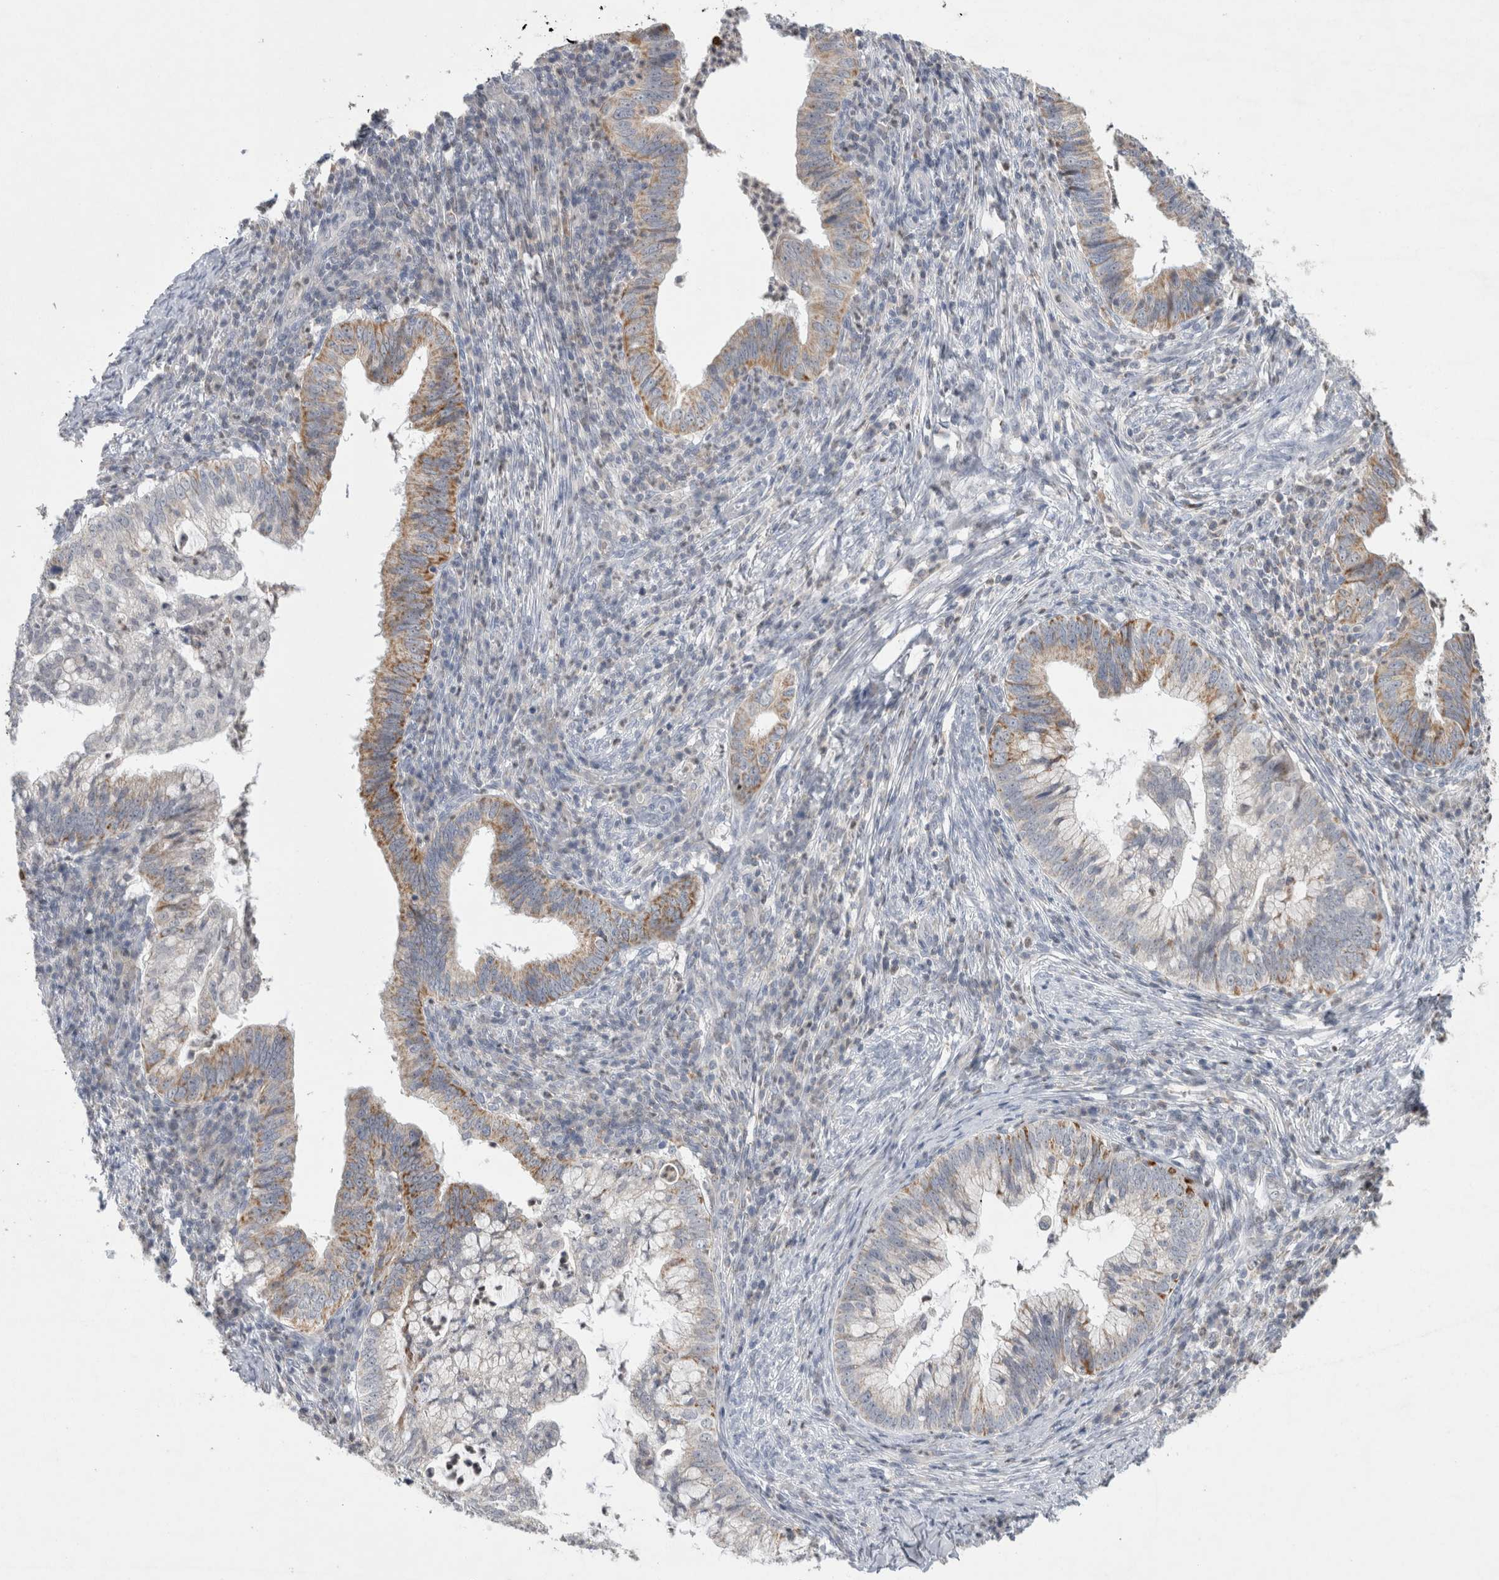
{"staining": {"intensity": "moderate", "quantity": "<25%", "location": "cytoplasmic/membranous"}, "tissue": "cervical cancer", "cell_type": "Tumor cells", "image_type": "cancer", "snomed": [{"axis": "morphology", "description": "Adenocarcinoma, NOS"}, {"axis": "topography", "description": "Cervix"}], "caption": "The micrograph displays immunohistochemical staining of cervical cancer. There is moderate cytoplasmic/membranous staining is identified in about <25% of tumor cells.", "gene": "AGMAT", "patient": {"sex": "female", "age": 36}}